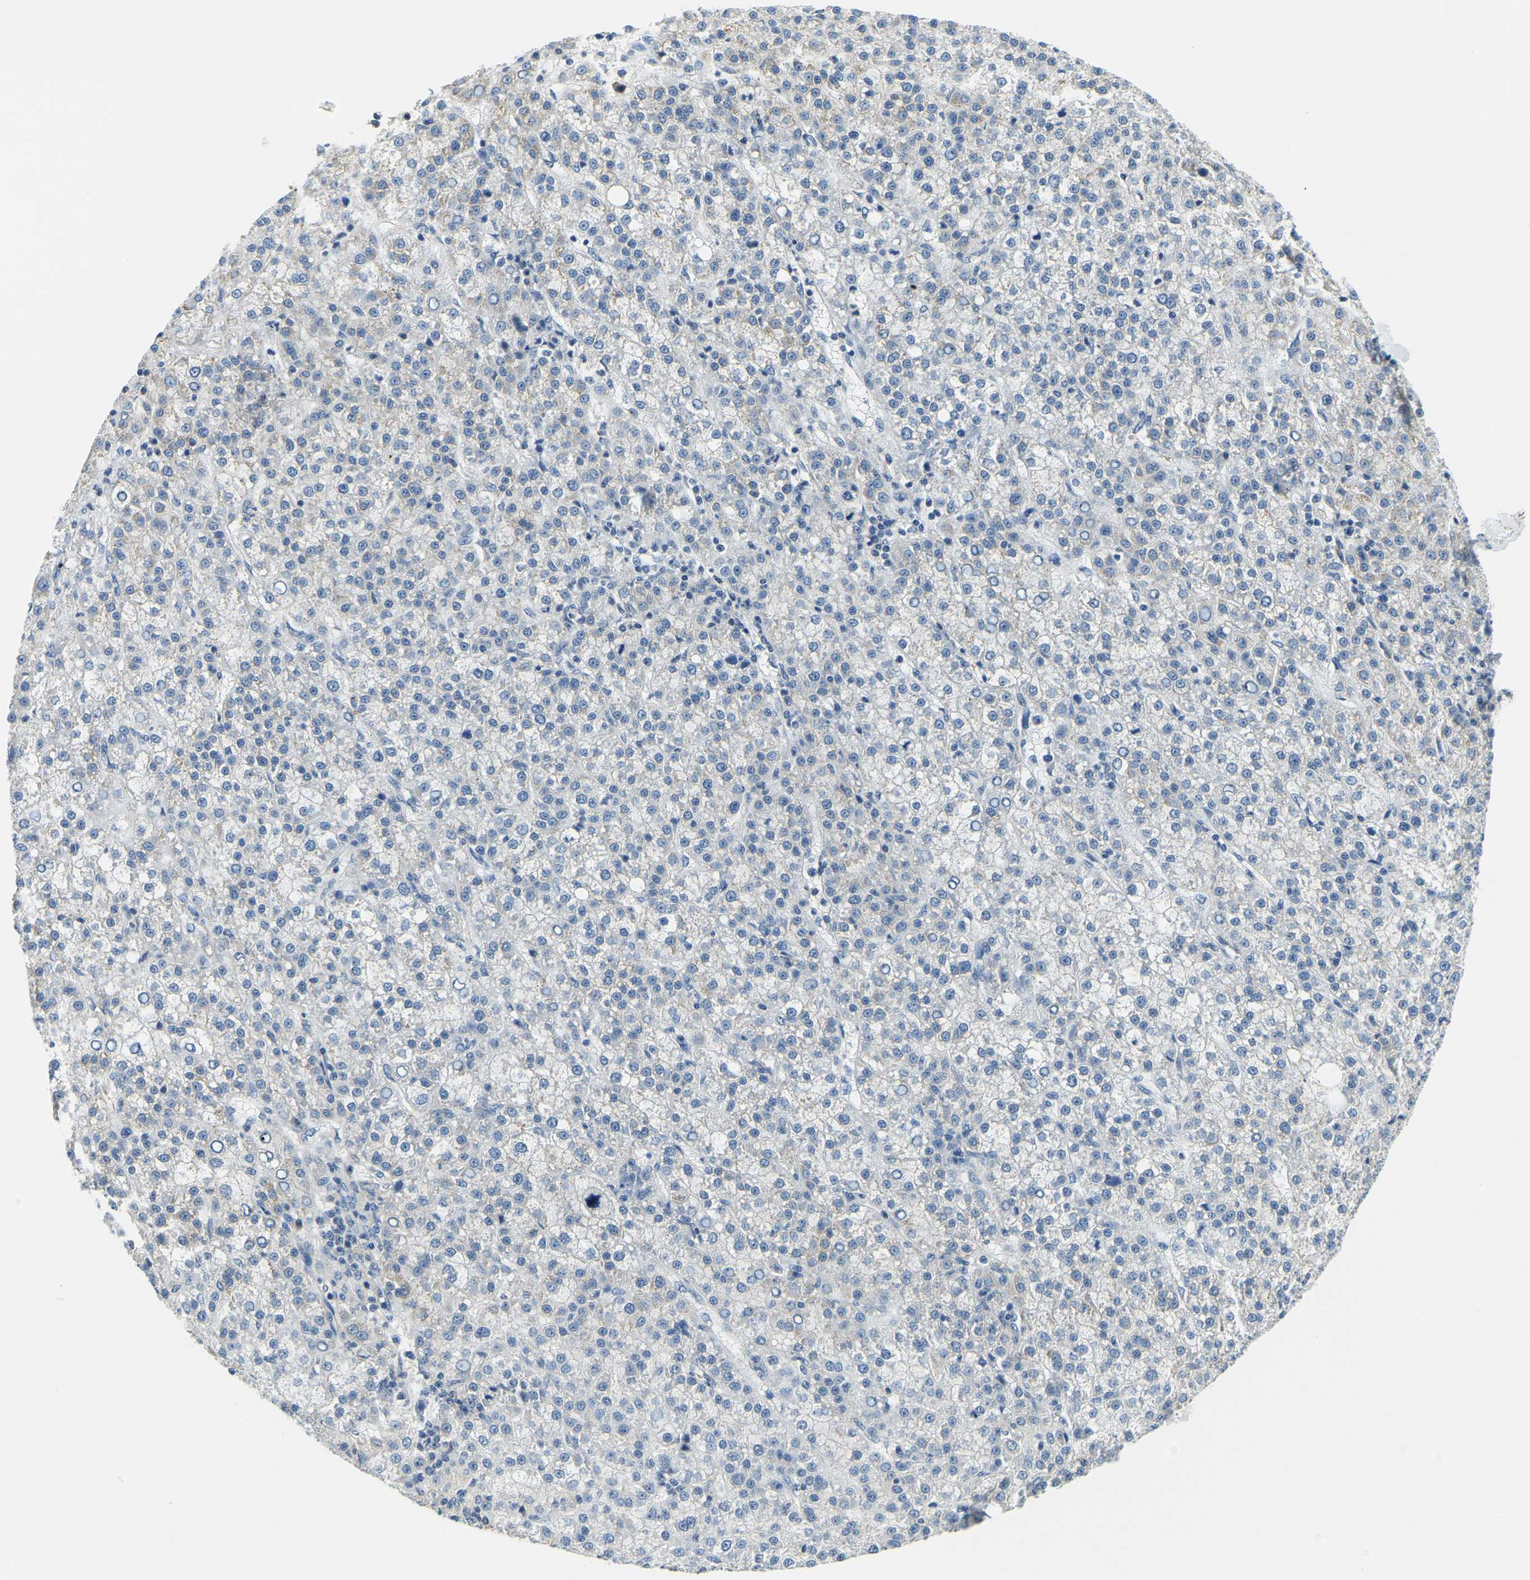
{"staining": {"intensity": "weak", "quantity": "<25%", "location": "cytoplasmic/membranous"}, "tissue": "liver cancer", "cell_type": "Tumor cells", "image_type": "cancer", "snomed": [{"axis": "morphology", "description": "Carcinoma, Hepatocellular, NOS"}, {"axis": "topography", "description": "Liver"}], "caption": "High power microscopy image of an immunohistochemistry (IHC) photomicrograph of hepatocellular carcinoma (liver), revealing no significant staining in tumor cells.", "gene": "RRP1", "patient": {"sex": "female", "age": 58}}